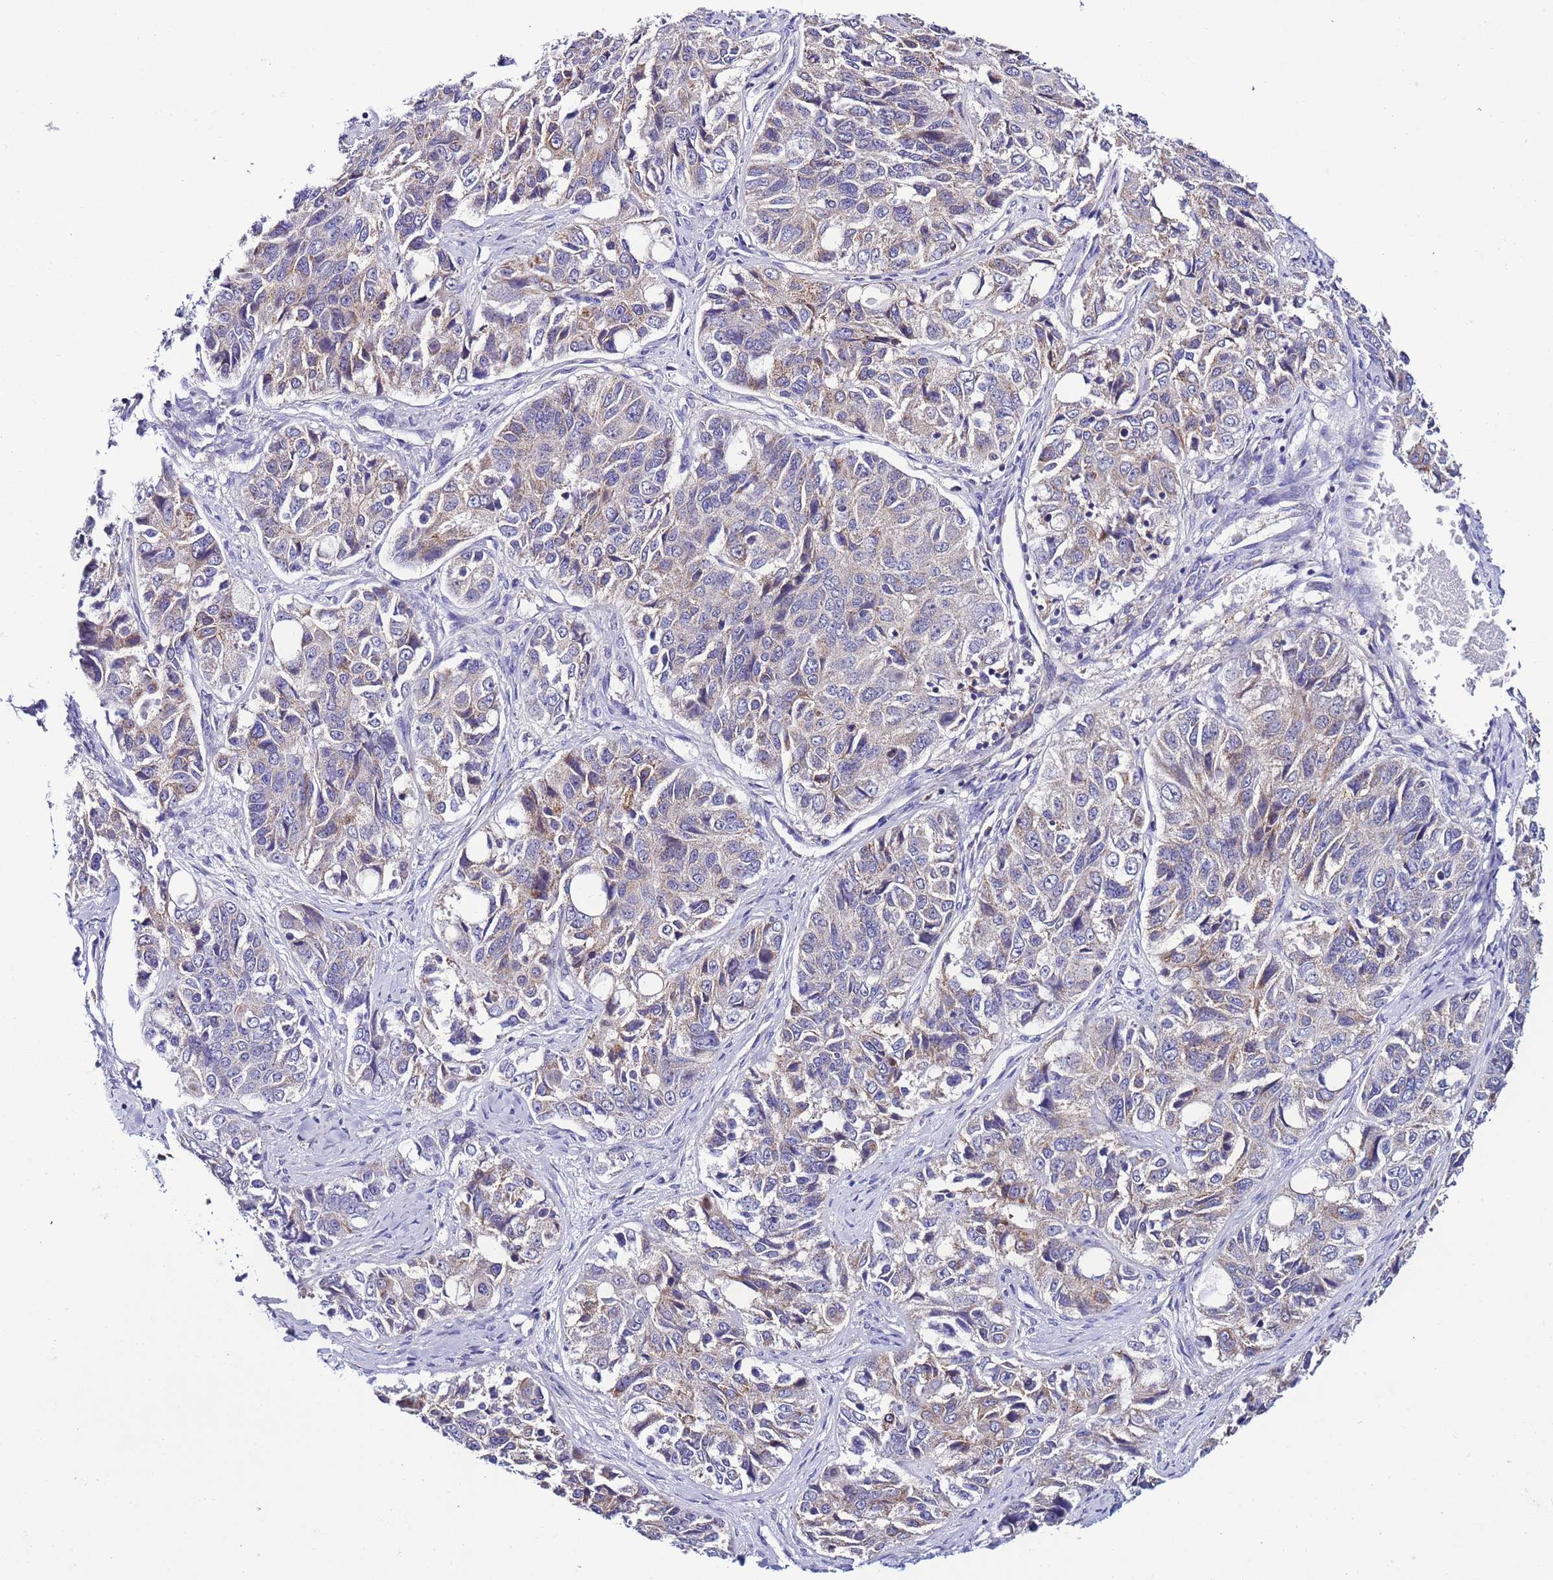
{"staining": {"intensity": "weak", "quantity": "<25%", "location": "cytoplasmic/membranous"}, "tissue": "ovarian cancer", "cell_type": "Tumor cells", "image_type": "cancer", "snomed": [{"axis": "morphology", "description": "Carcinoma, endometroid"}, {"axis": "topography", "description": "Ovary"}], "caption": "DAB immunohistochemical staining of human endometroid carcinoma (ovarian) reveals no significant staining in tumor cells. Brightfield microscopy of IHC stained with DAB (brown) and hematoxylin (blue), captured at high magnification.", "gene": "UEVLD", "patient": {"sex": "female", "age": 51}}